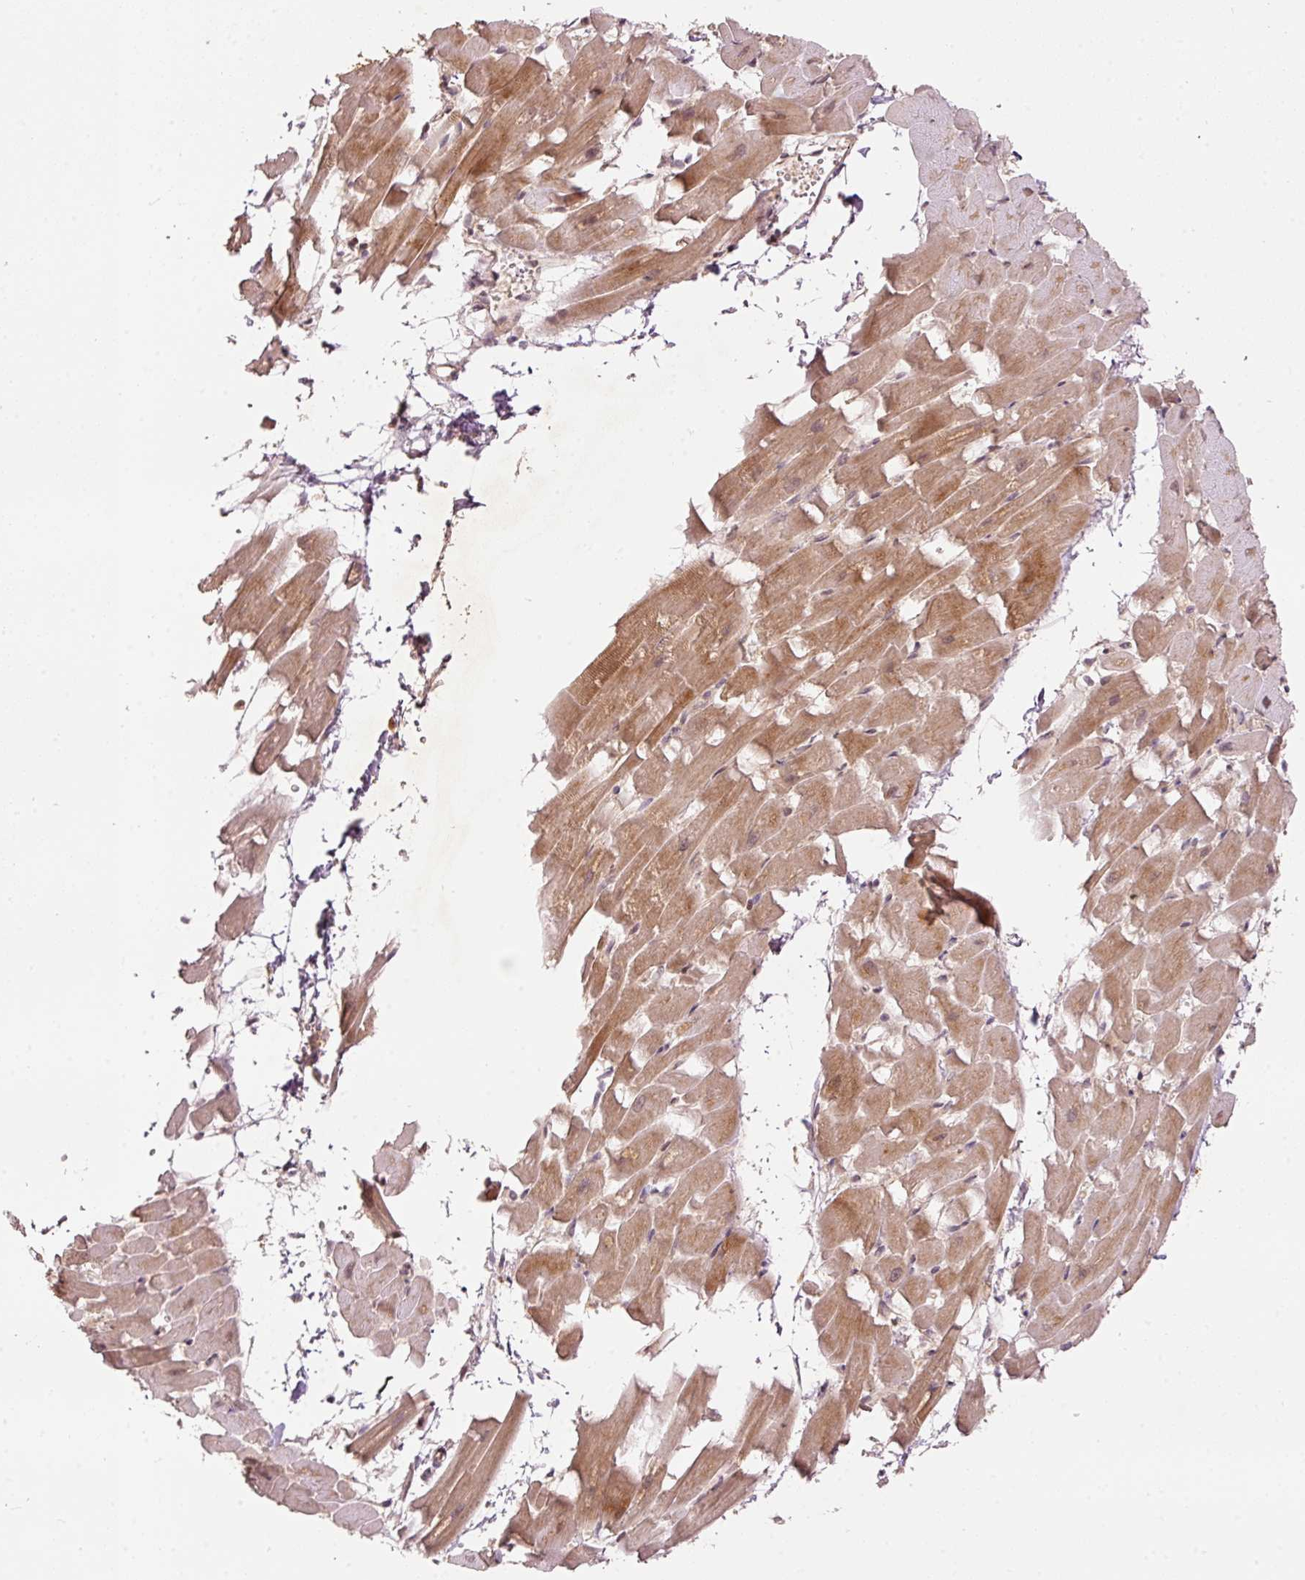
{"staining": {"intensity": "moderate", "quantity": ">75%", "location": "cytoplasmic/membranous,nuclear"}, "tissue": "heart muscle", "cell_type": "Cardiomyocytes", "image_type": "normal", "snomed": [{"axis": "morphology", "description": "Normal tissue, NOS"}, {"axis": "topography", "description": "Heart"}], "caption": "A medium amount of moderate cytoplasmic/membranous,nuclear positivity is appreciated in about >75% of cardiomyocytes in normal heart muscle. The protein of interest is shown in brown color, while the nuclei are stained blue.", "gene": "PCDHB1", "patient": {"sex": "male", "age": 37}}